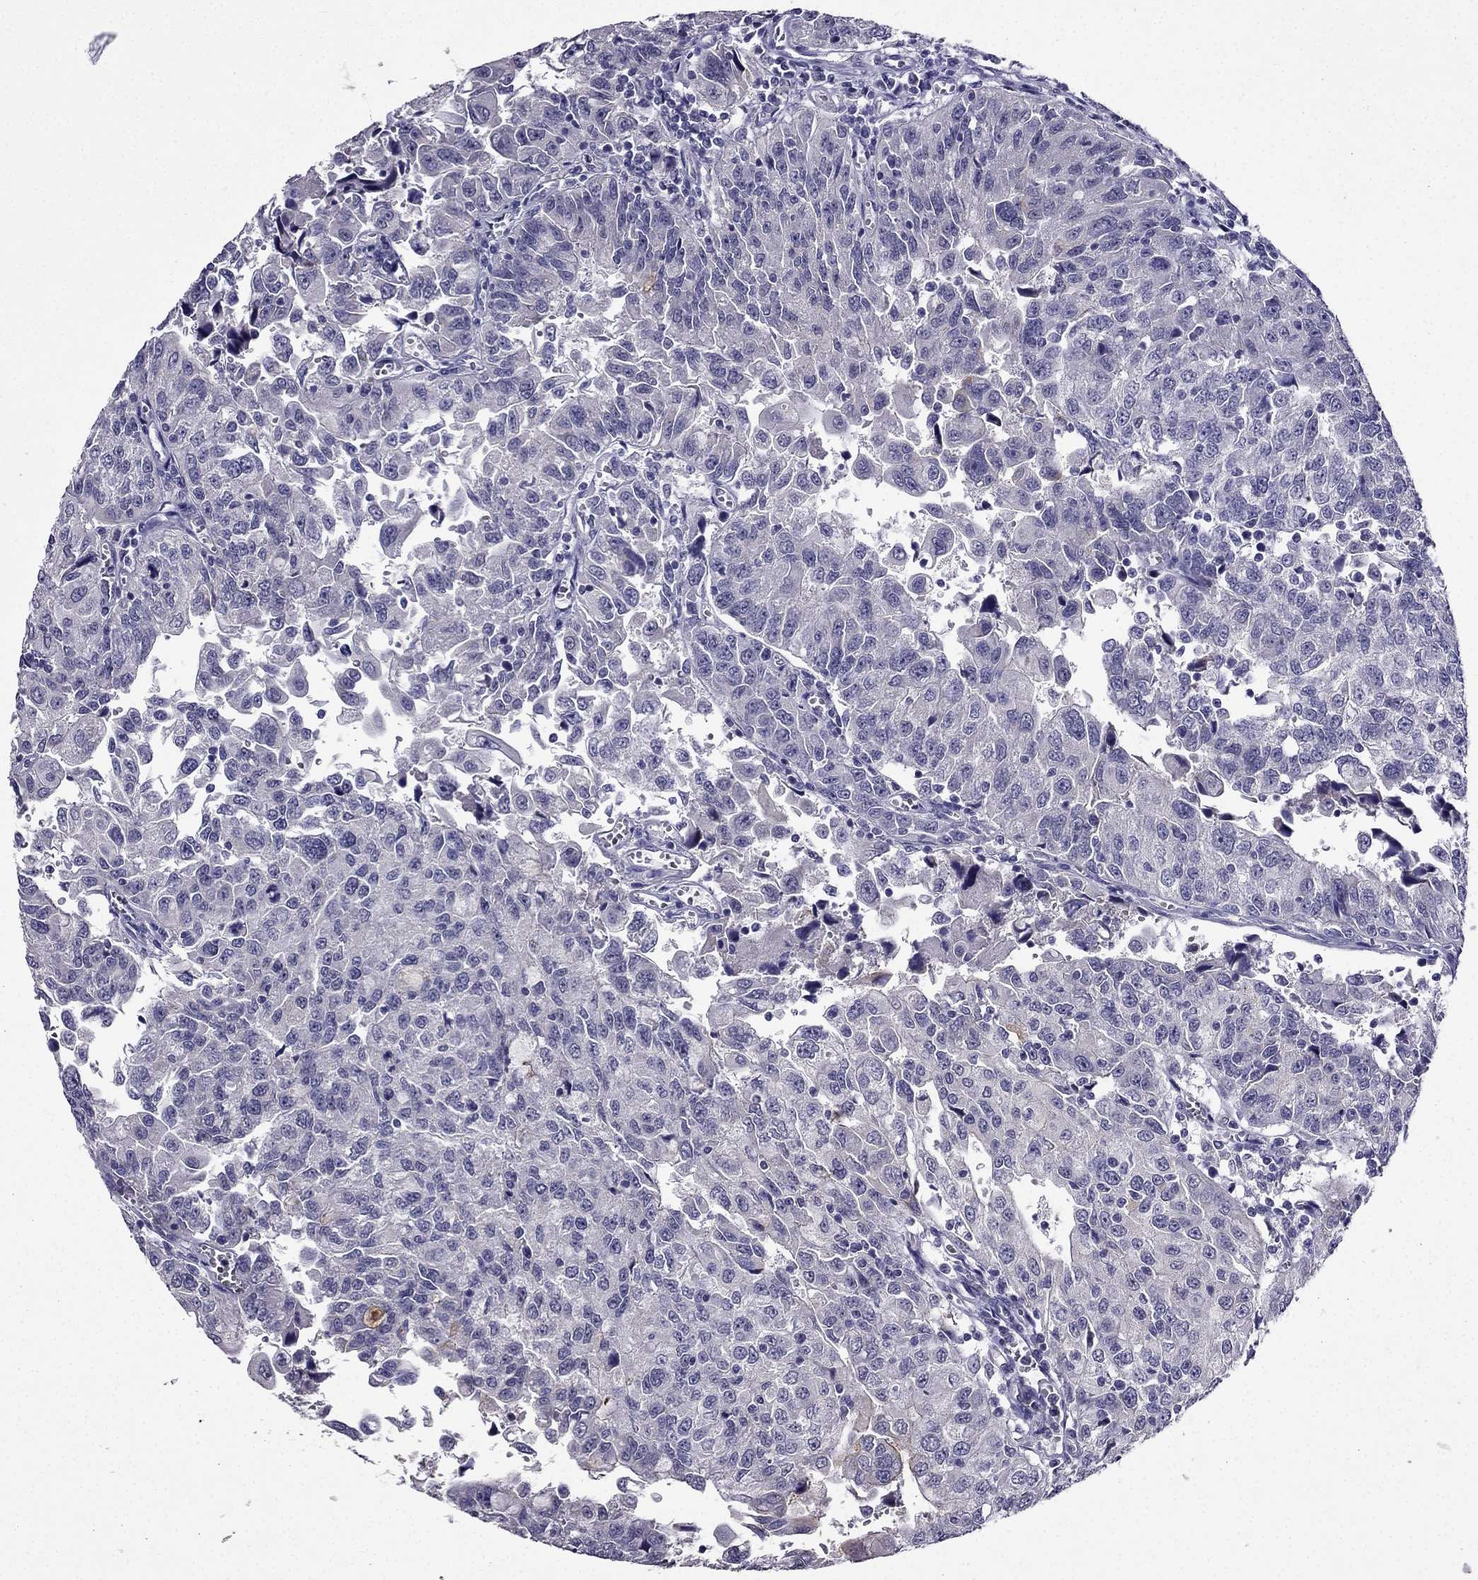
{"staining": {"intensity": "negative", "quantity": "none", "location": "none"}, "tissue": "urothelial cancer", "cell_type": "Tumor cells", "image_type": "cancer", "snomed": [{"axis": "morphology", "description": "Urothelial carcinoma, NOS"}, {"axis": "morphology", "description": "Urothelial carcinoma, High grade"}, {"axis": "topography", "description": "Urinary bladder"}], "caption": "Immunohistochemical staining of urothelial cancer reveals no significant staining in tumor cells. The staining is performed using DAB (3,3'-diaminobenzidine) brown chromogen with nuclei counter-stained in using hematoxylin.", "gene": "DUSP15", "patient": {"sex": "female", "age": 73}}